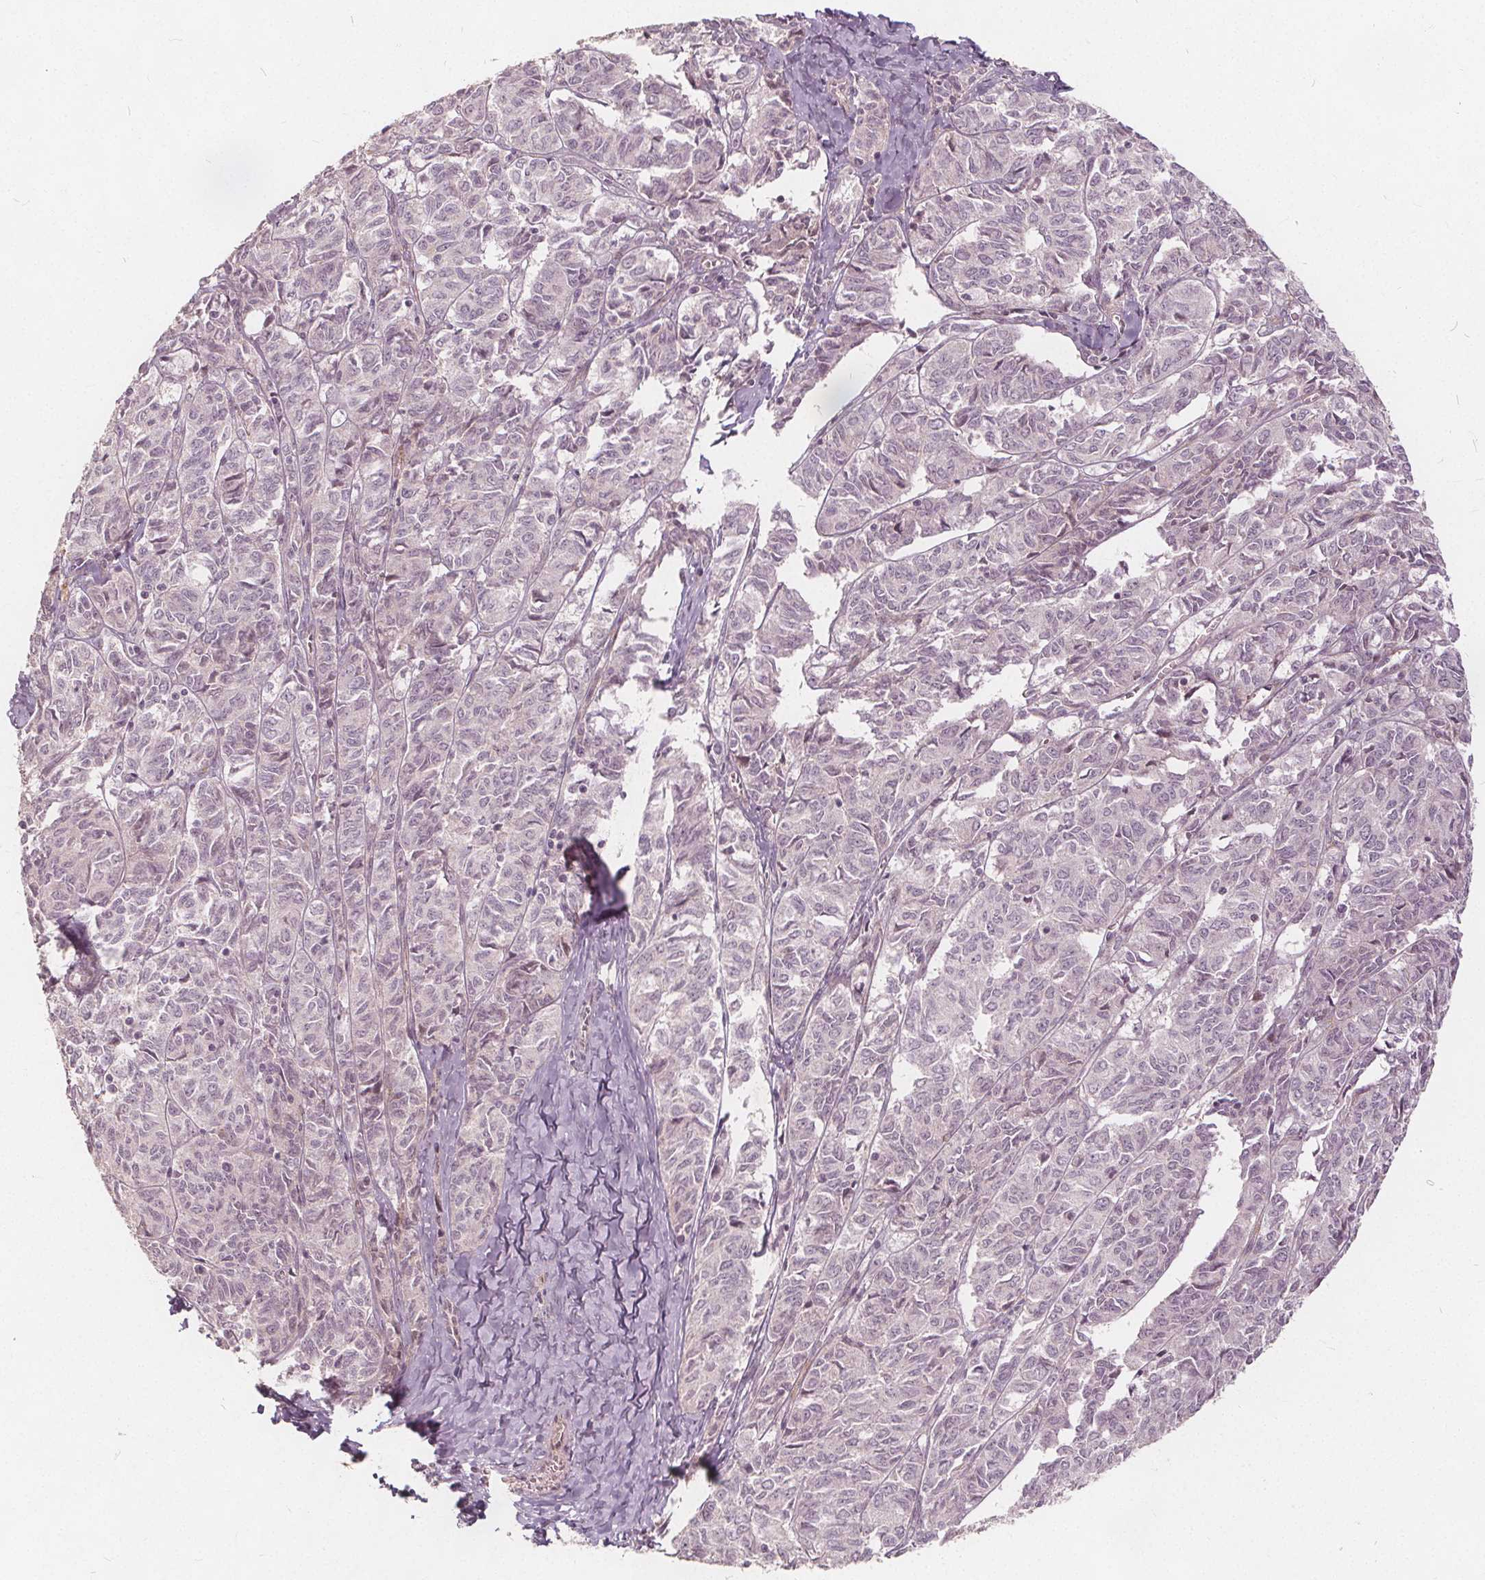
{"staining": {"intensity": "negative", "quantity": "none", "location": "none"}, "tissue": "ovarian cancer", "cell_type": "Tumor cells", "image_type": "cancer", "snomed": [{"axis": "morphology", "description": "Carcinoma, endometroid"}, {"axis": "topography", "description": "Ovary"}], "caption": "DAB immunohistochemical staining of ovarian cancer (endometroid carcinoma) shows no significant positivity in tumor cells.", "gene": "PTPRT", "patient": {"sex": "female", "age": 80}}